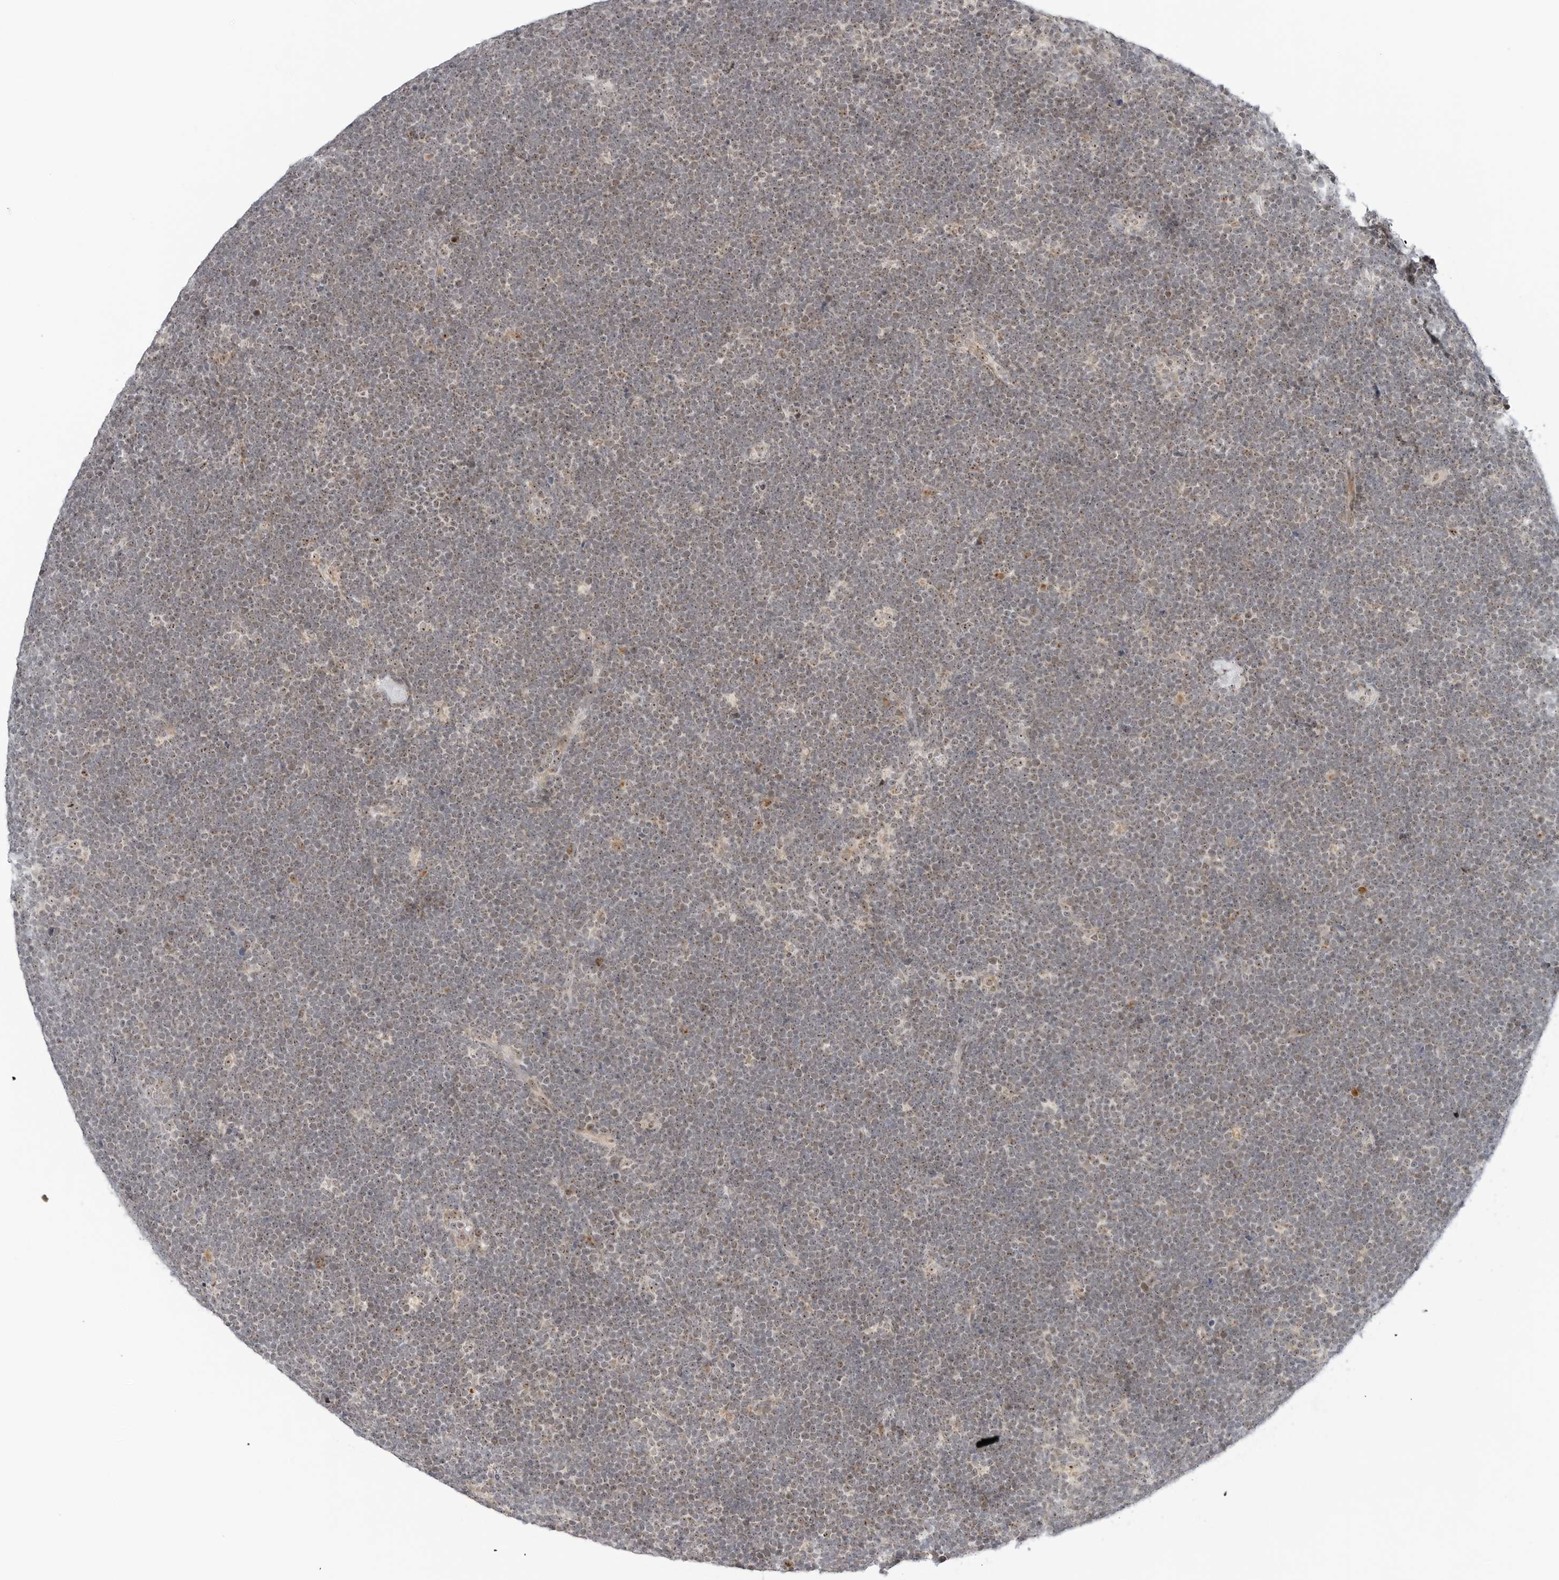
{"staining": {"intensity": "weak", "quantity": "<25%", "location": "nuclear"}, "tissue": "lymphoma", "cell_type": "Tumor cells", "image_type": "cancer", "snomed": [{"axis": "morphology", "description": "Malignant lymphoma, non-Hodgkin's type, High grade"}, {"axis": "topography", "description": "Lymph node"}], "caption": "An immunohistochemistry photomicrograph of malignant lymphoma, non-Hodgkin's type (high-grade) is shown. There is no staining in tumor cells of malignant lymphoma, non-Hodgkin's type (high-grade).", "gene": "RIMKLA", "patient": {"sex": "male", "age": 13}}